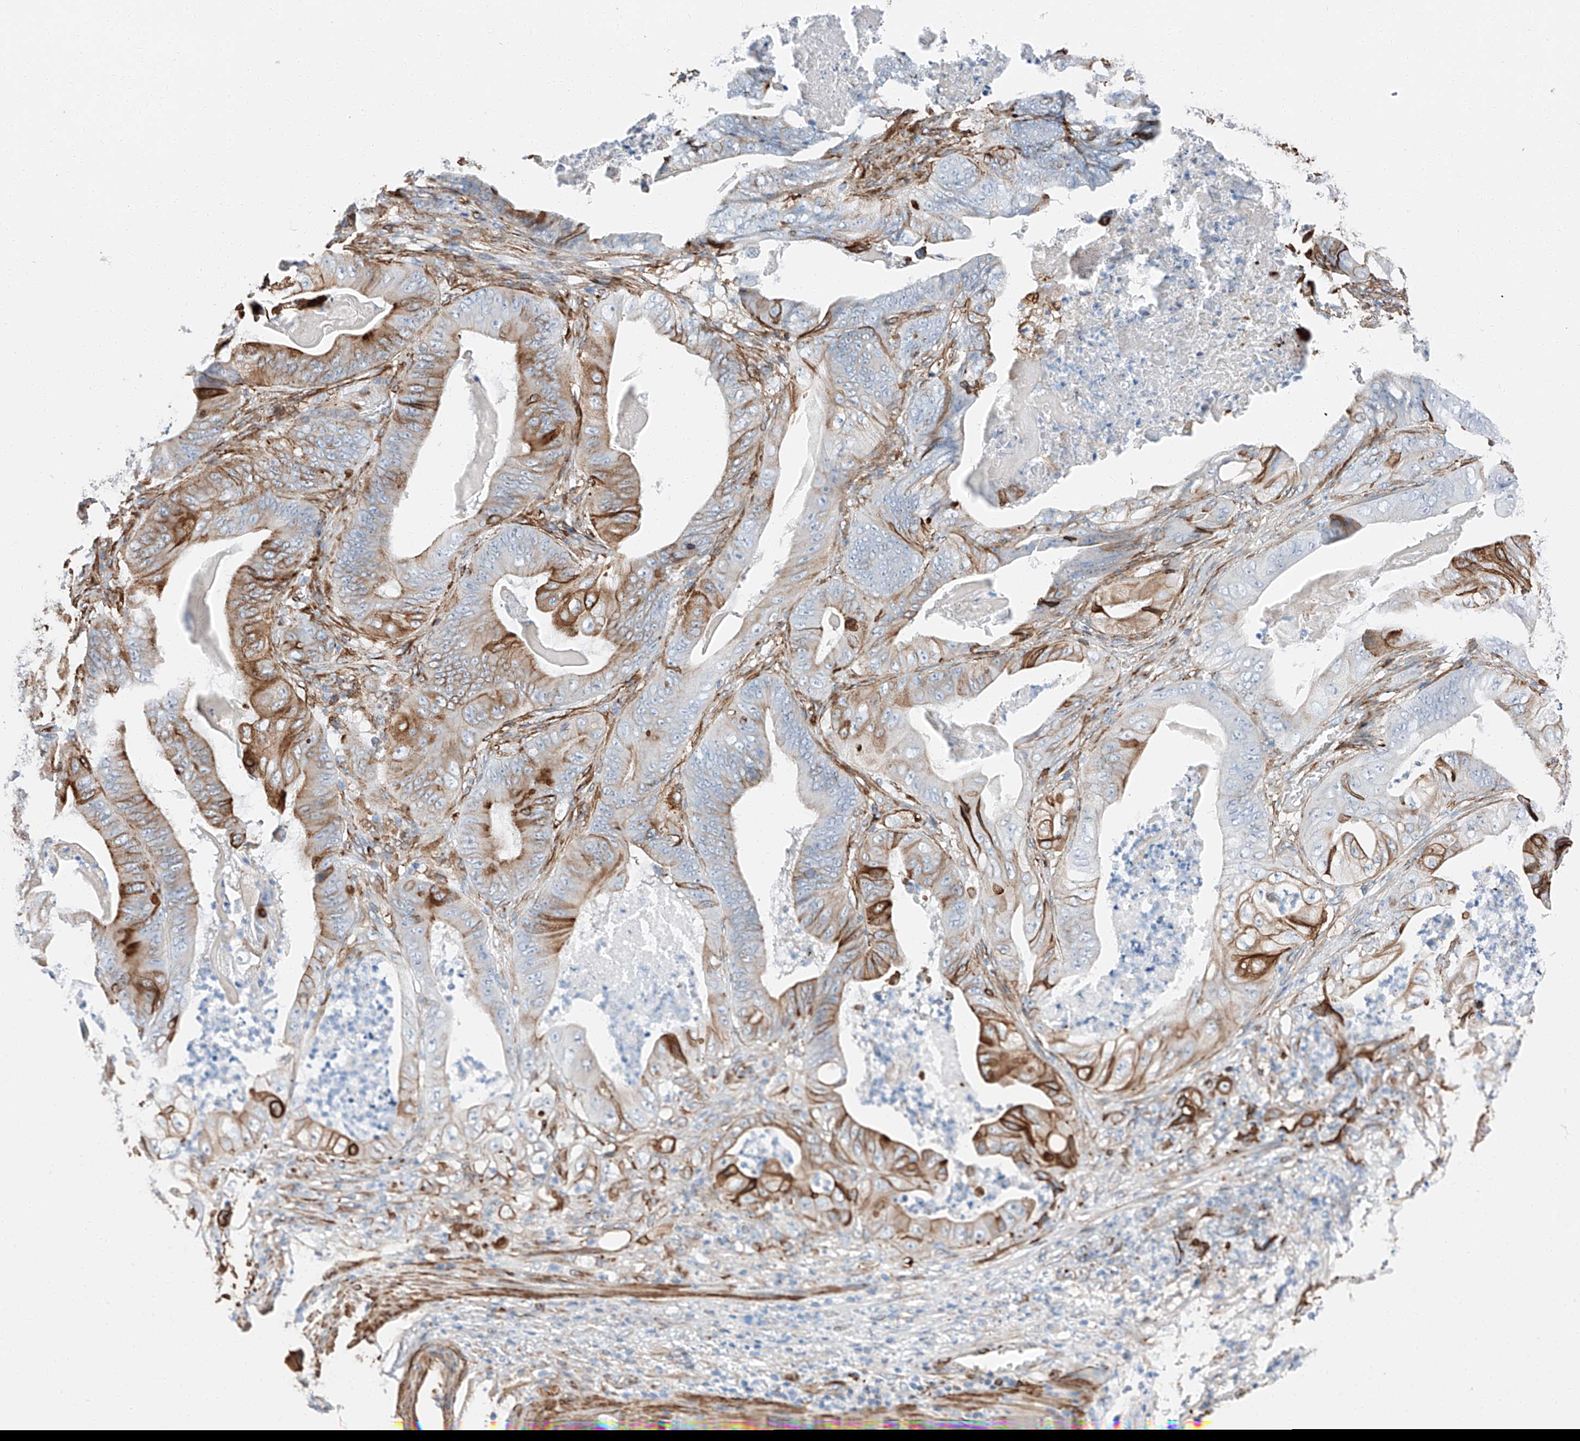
{"staining": {"intensity": "moderate", "quantity": "25%-75%", "location": "cytoplasmic/membranous"}, "tissue": "stomach cancer", "cell_type": "Tumor cells", "image_type": "cancer", "snomed": [{"axis": "morphology", "description": "Adenocarcinoma, NOS"}, {"axis": "topography", "description": "Stomach"}], "caption": "About 25%-75% of tumor cells in stomach adenocarcinoma reveal moderate cytoplasmic/membranous protein staining as visualized by brown immunohistochemical staining.", "gene": "ZNF804A", "patient": {"sex": "female", "age": 73}}